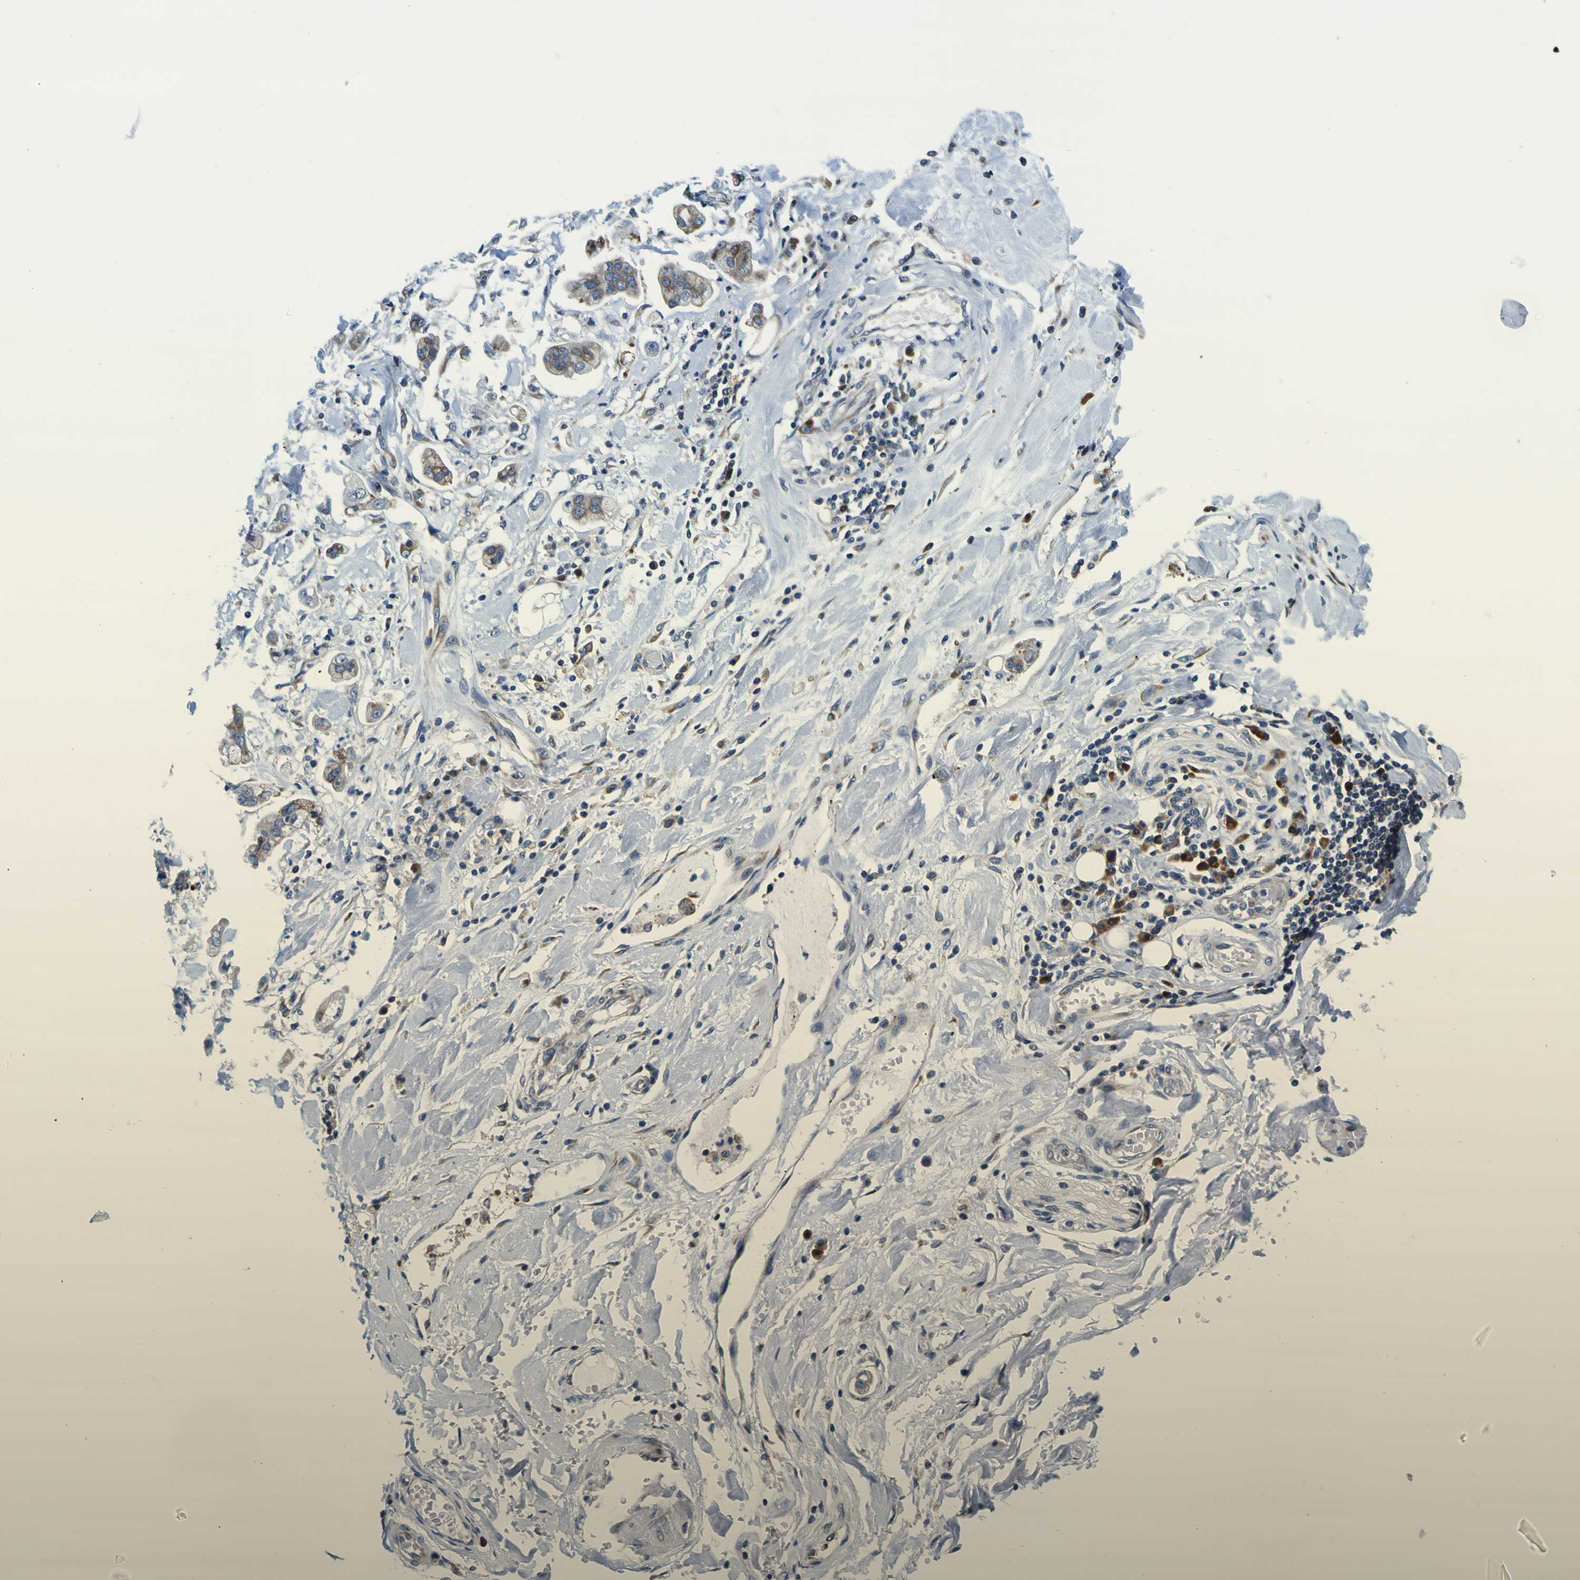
{"staining": {"intensity": "moderate", "quantity": "25%-75%", "location": "cytoplasmic/membranous"}, "tissue": "stomach cancer", "cell_type": "Tumor cells", "image_type": "cancer", "snomed": [{"axis": "morphology", "description": "Adenocarcinoma, NOS"}, {"axis": "topography", "description": "Stomach"}], "caption": "Moderate cytoplasmic/membranous protein expression is identified in about 25%-75% of tumor cells in stomach cancer.", "gene": "NLRP3", "patient": {"sex": "male", "age": 62}}